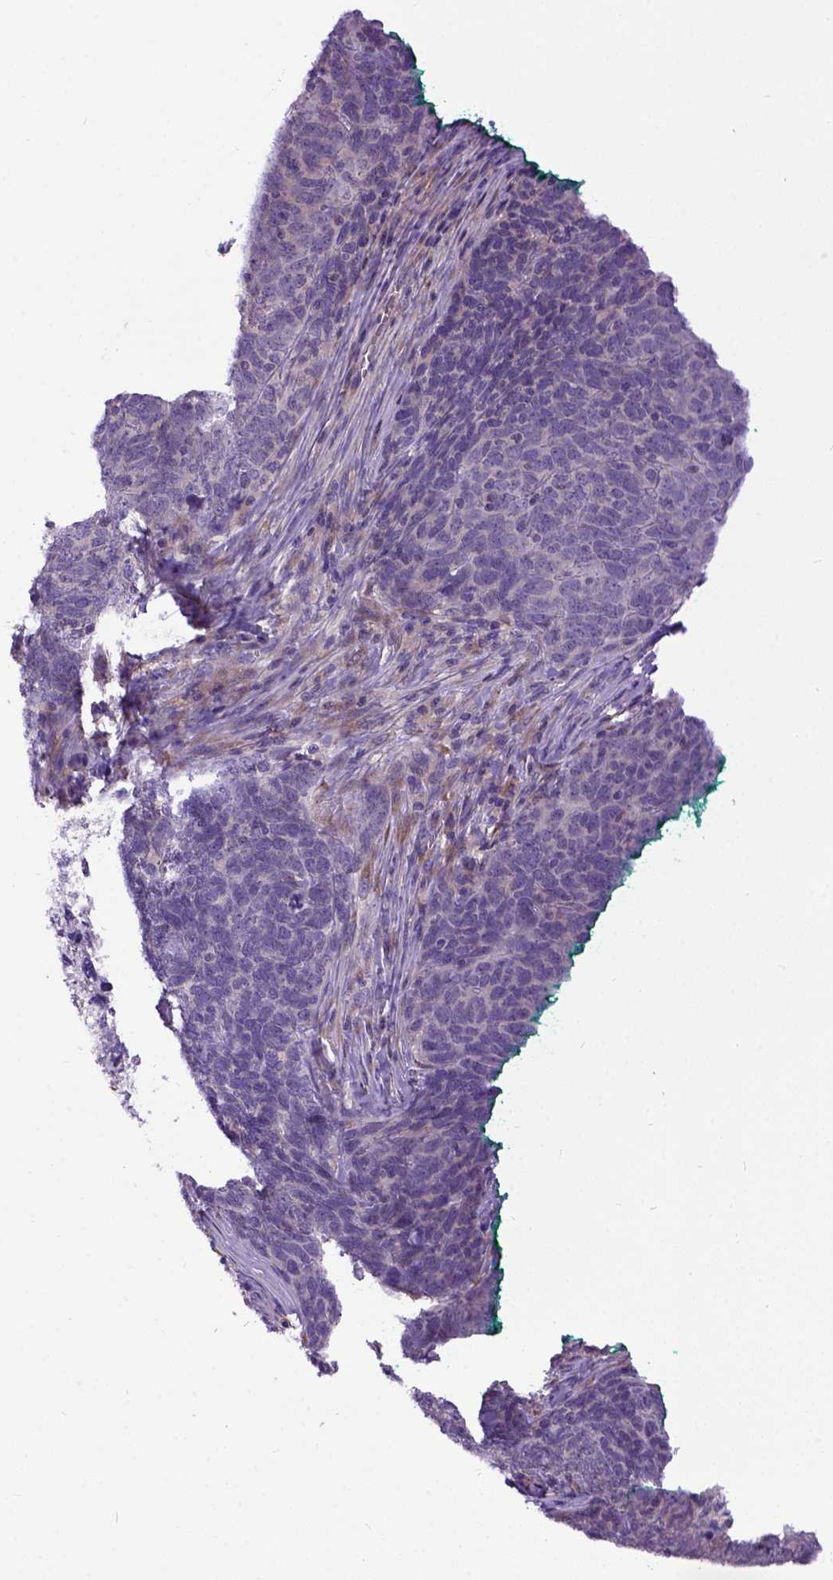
{"staining": {"intensity": "weak", "quantity": "<25%", "location": "cytoplasmic/membranous"}, "tissue": "skin cancer", "cell_type": "Tumor cells", "image_type": "cancer", "snomed": [{"axis": "morphology", "description": "Squamous cell carcinoma, NOS"}, {"axis": "topography", "description": "Skin"}, {"axis": "topography", "description": "Anal"}], "caption": "Tumor cells show no significant protein expression in skin squamous cell carcinoma. The staining was performed using DAB to visualize the protein expression in brown, while the nuclei were stained in blue with hematoxylin (Magnification: 20x).", "gene": "NEK5", "patient": {"sex": "female", "age": 51}}